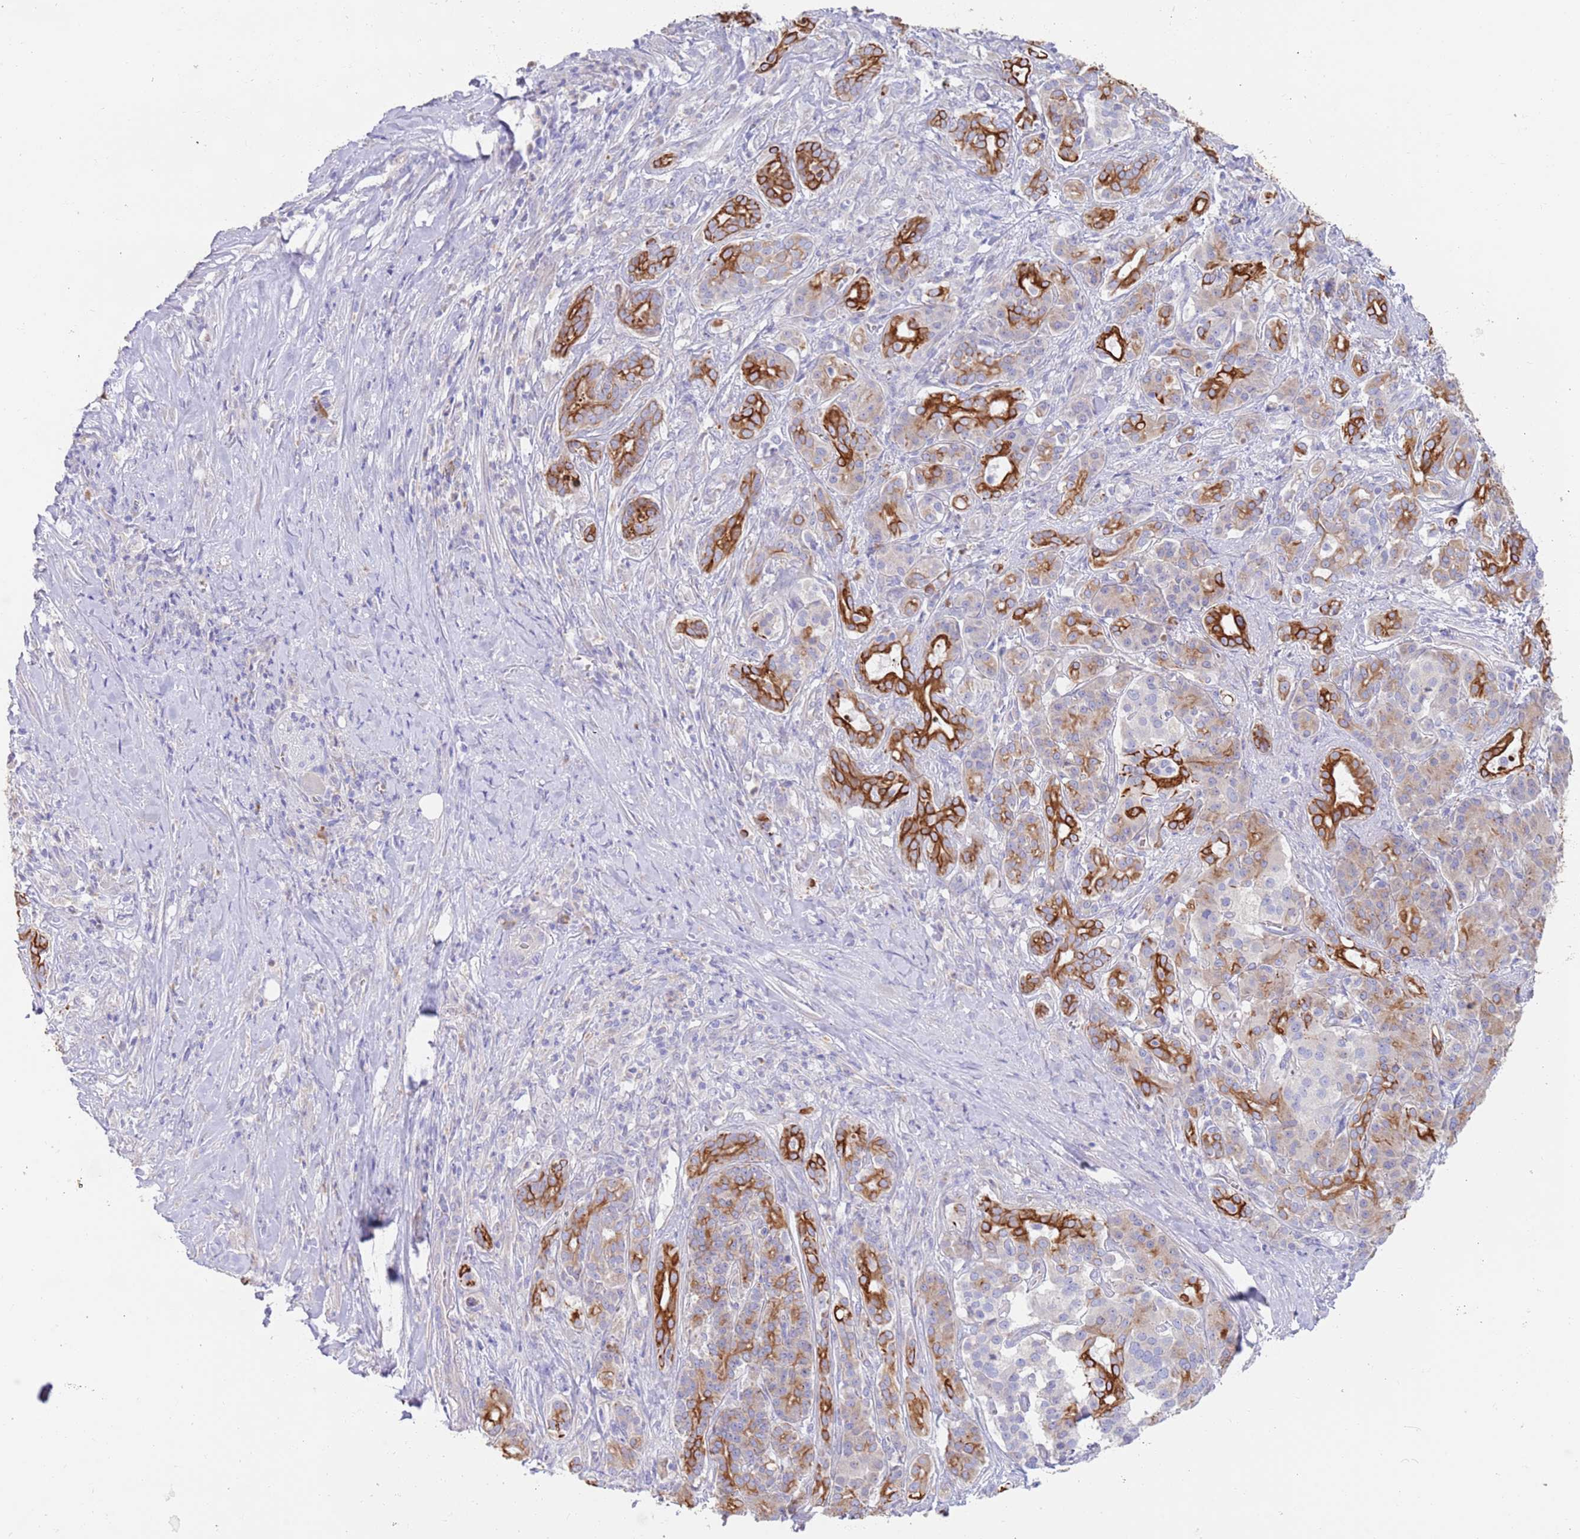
{"staining": {"intensity": "strong", "quantity": "25%-75%", "location": "cytoplasmic/membranous"}, "tissue": "pancreatic cancer", "cell_type": "Tumor cells", "image_type": "cancer", "snomed": [{"axis": "morphology", "description": "Adenocarcinoma, NOS"}, {"axis": "topography", "description": "Pancreas"}], "caption": "Protein staining demonstrates strong cytoplasmic/membranous staining in approximately 25%-75% of tumor cells in adenocarcinoma (pancreatic).", "gene": "CCDC149", "patient": {"sex": "male", "age": 57}}